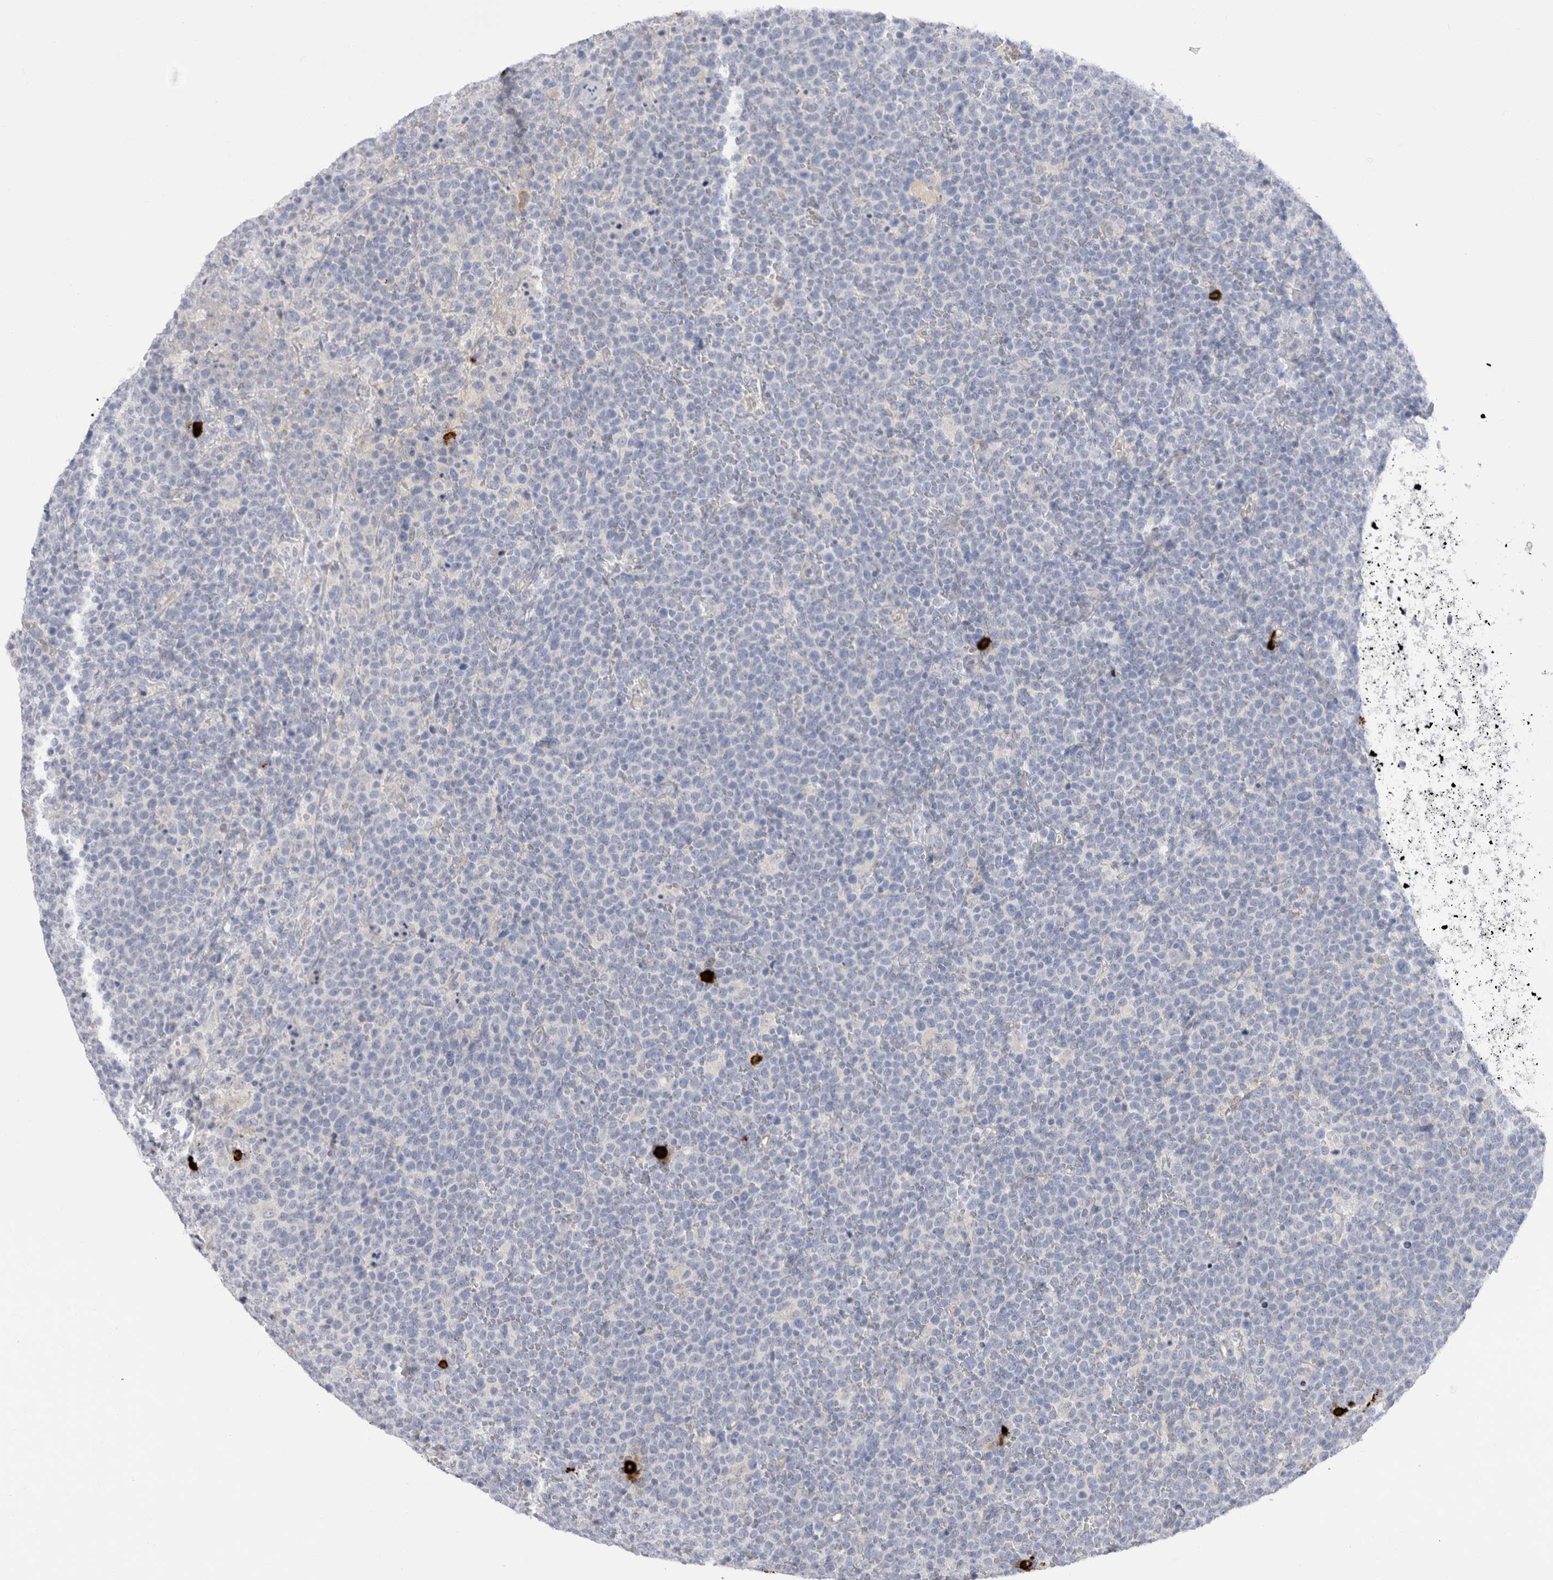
{"staining": {"intensity": "negative", "quantity": "none", "location": "none"}, "tissue": "lymphoma", "cell_type": "Tumor cells", "image_type": "cancer", "snomed": [{"axis": "morphology", "description": "Malignant lymphoma, non-Hodgkin's type, High grade"}, {"axis": "topography", "description": "Lymph node"}], "caption": "This is an immunohistochemistry (IHC) photomicrograph of lymphoma. There is no expression in tumor cells.", "gene": "SPINK2", "patient": {"sex": "male", "age": 61}}